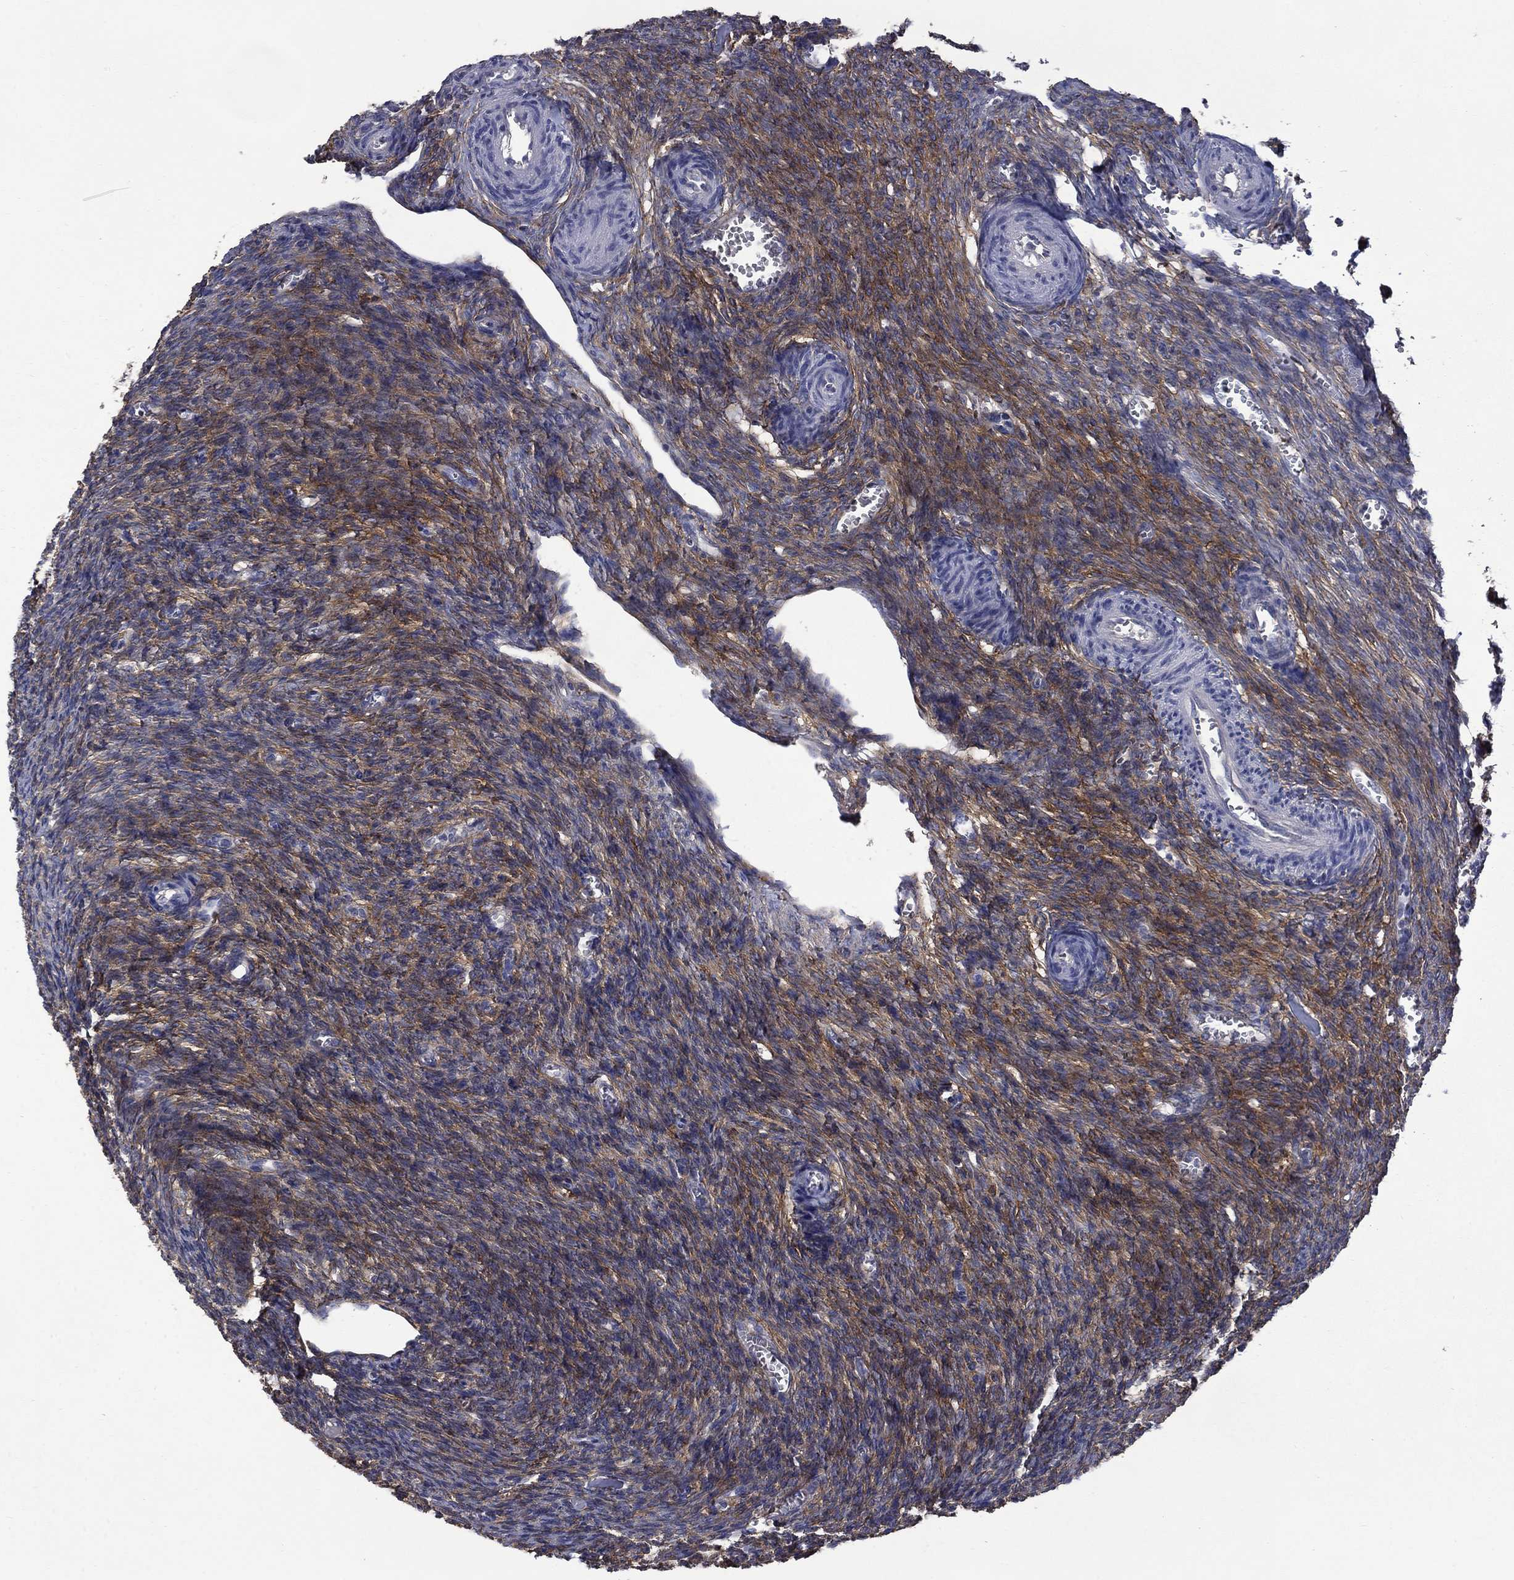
{"staining": {"intensity": "strong", "quantity": "25%-75%", "location": "cytoplasmic/membranous"}, "tissue": "ovary", "cell_type": "Ovarian stroma cells", "image_type": "normal", "snomed": [{"axis": "morphology", "description": "Normal tissue, NOS"}, {"axis": "topography", "description": "Ovary"}], "caption": "Strong cytoplasmic/membranous staining for a protein is seen in approximately 25%-75% of ovarian stroma cells of benign ovary using IHC.", "gene": "HSPA12A", "patient": {"sex": "female", "age": 43}}